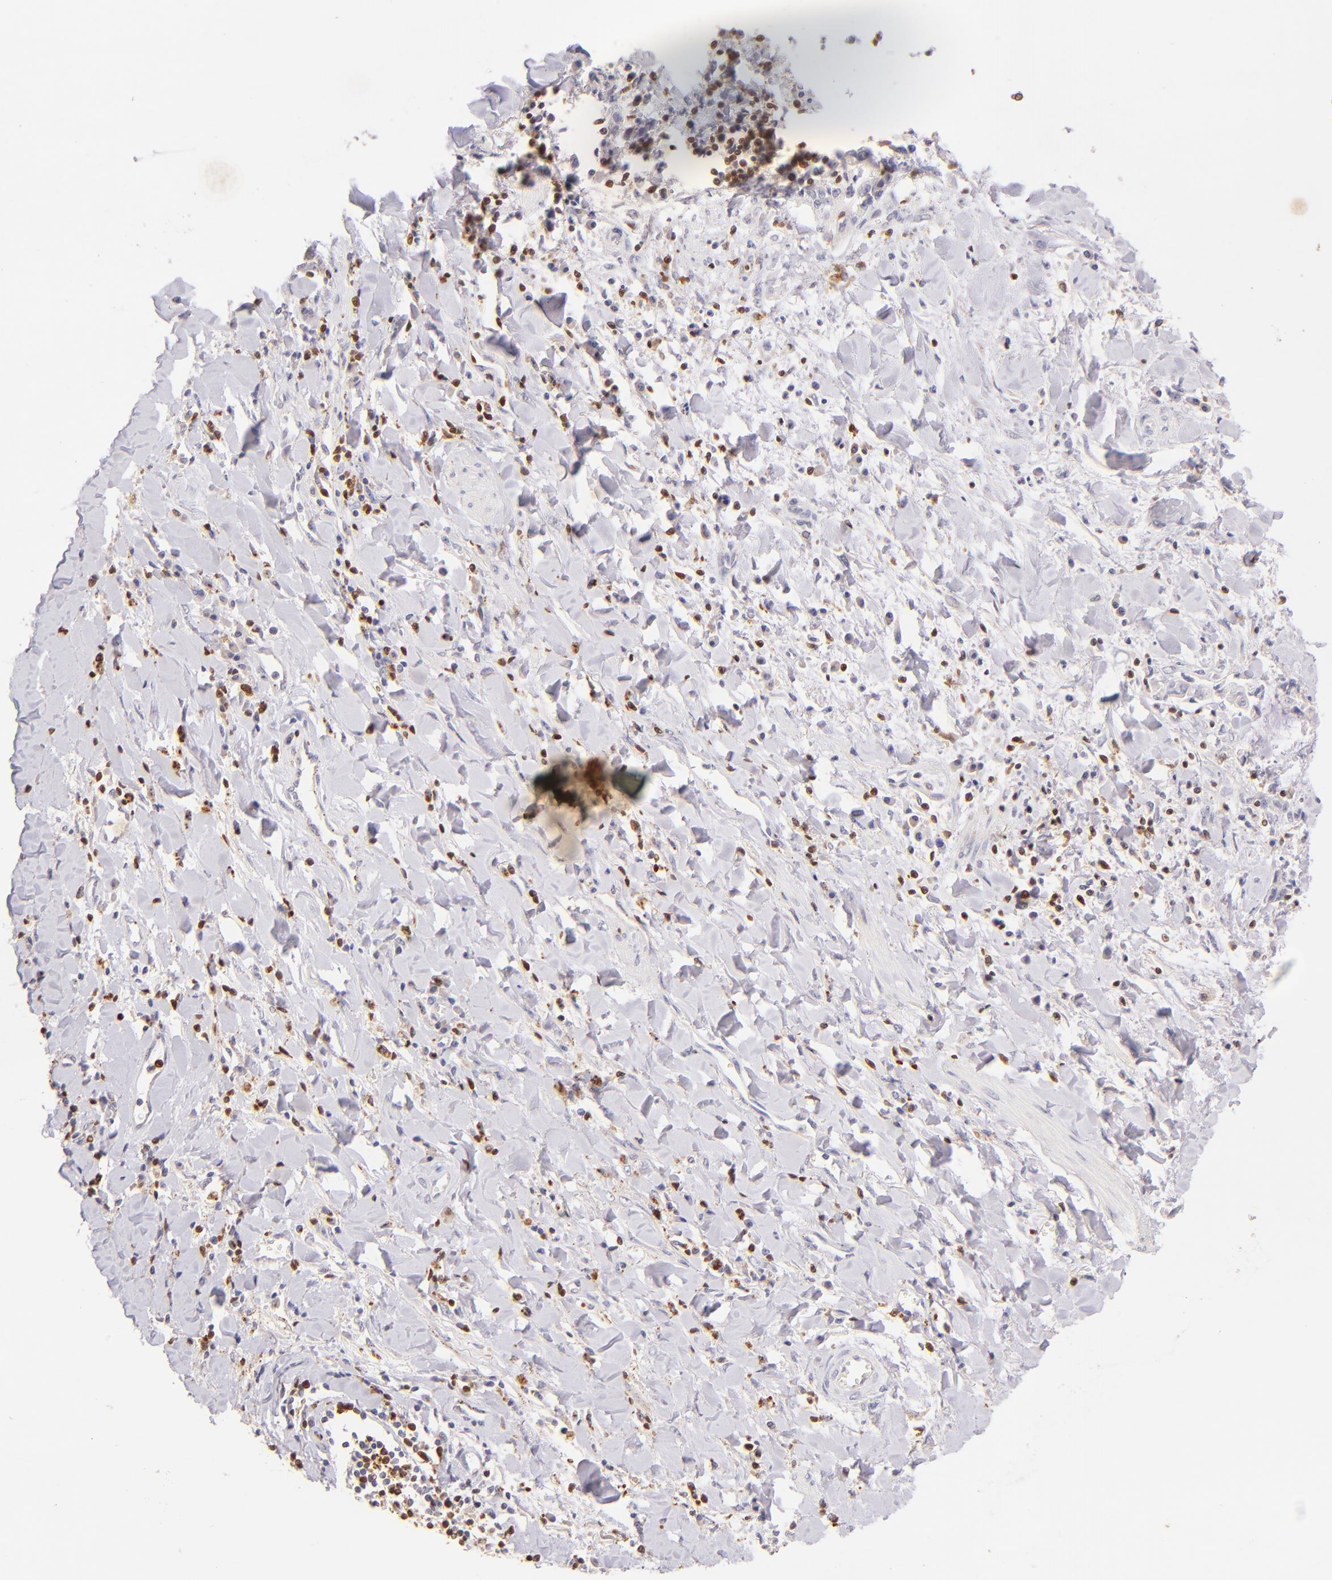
{"staining": {"intensity": "strong", "quantity": ">75%", "location": "cytoplasmic/membranous"}, "tissue": "liver cancer", "cell_type": "Tumor cells", "image_type": "cancer", "snomed": [{"axis": "morphology", "description": "Cholangiocarcinoma"}, {"axis": "topography", "description": "Liver"}], "caption": "Protein staining demonstrates strong cytoplasmic/membranous positivity in approximately >75% of tumor cells in liver cancer.", "gene": "ZAP70", "patient": {"sex": "male", "age": 57}}